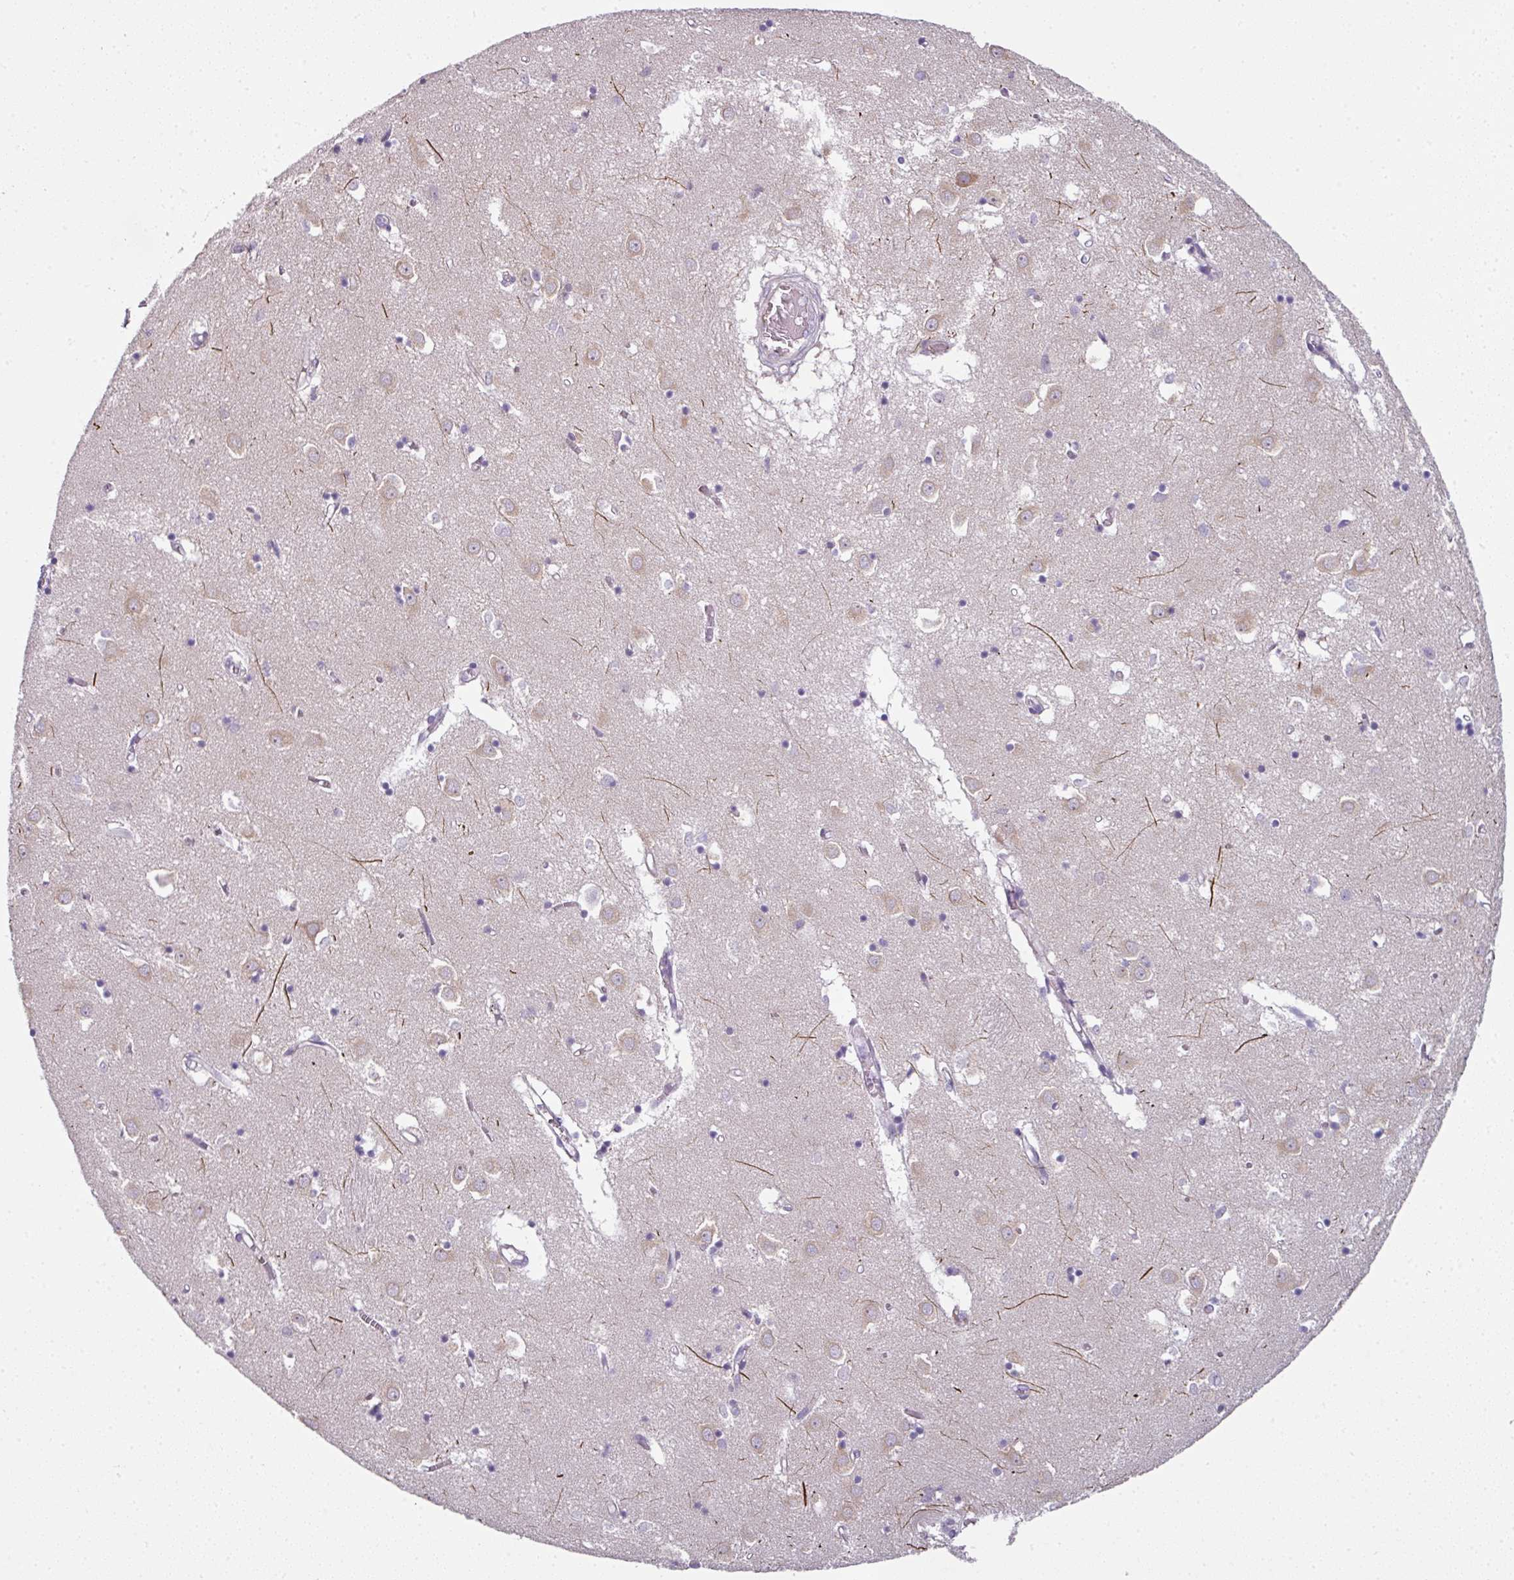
{"staining": {"intensity": "negative", "quantity": "none", "location": "none"}, "tissue": "caudate", "cell_type": "Glial cells", "image_type": "normal", "snomed": [{"axis": "morphology", "description": "Normal tissue, NOS"}, {"axis": "topography", "description": "Lateral ventricle wall"}], "caption": "Immunohistochemical staining of unremarkable caudate displays no significant expression in glial cells.", "gene": "FHAD1", "patient": {"sex": "male", "age": 70}}